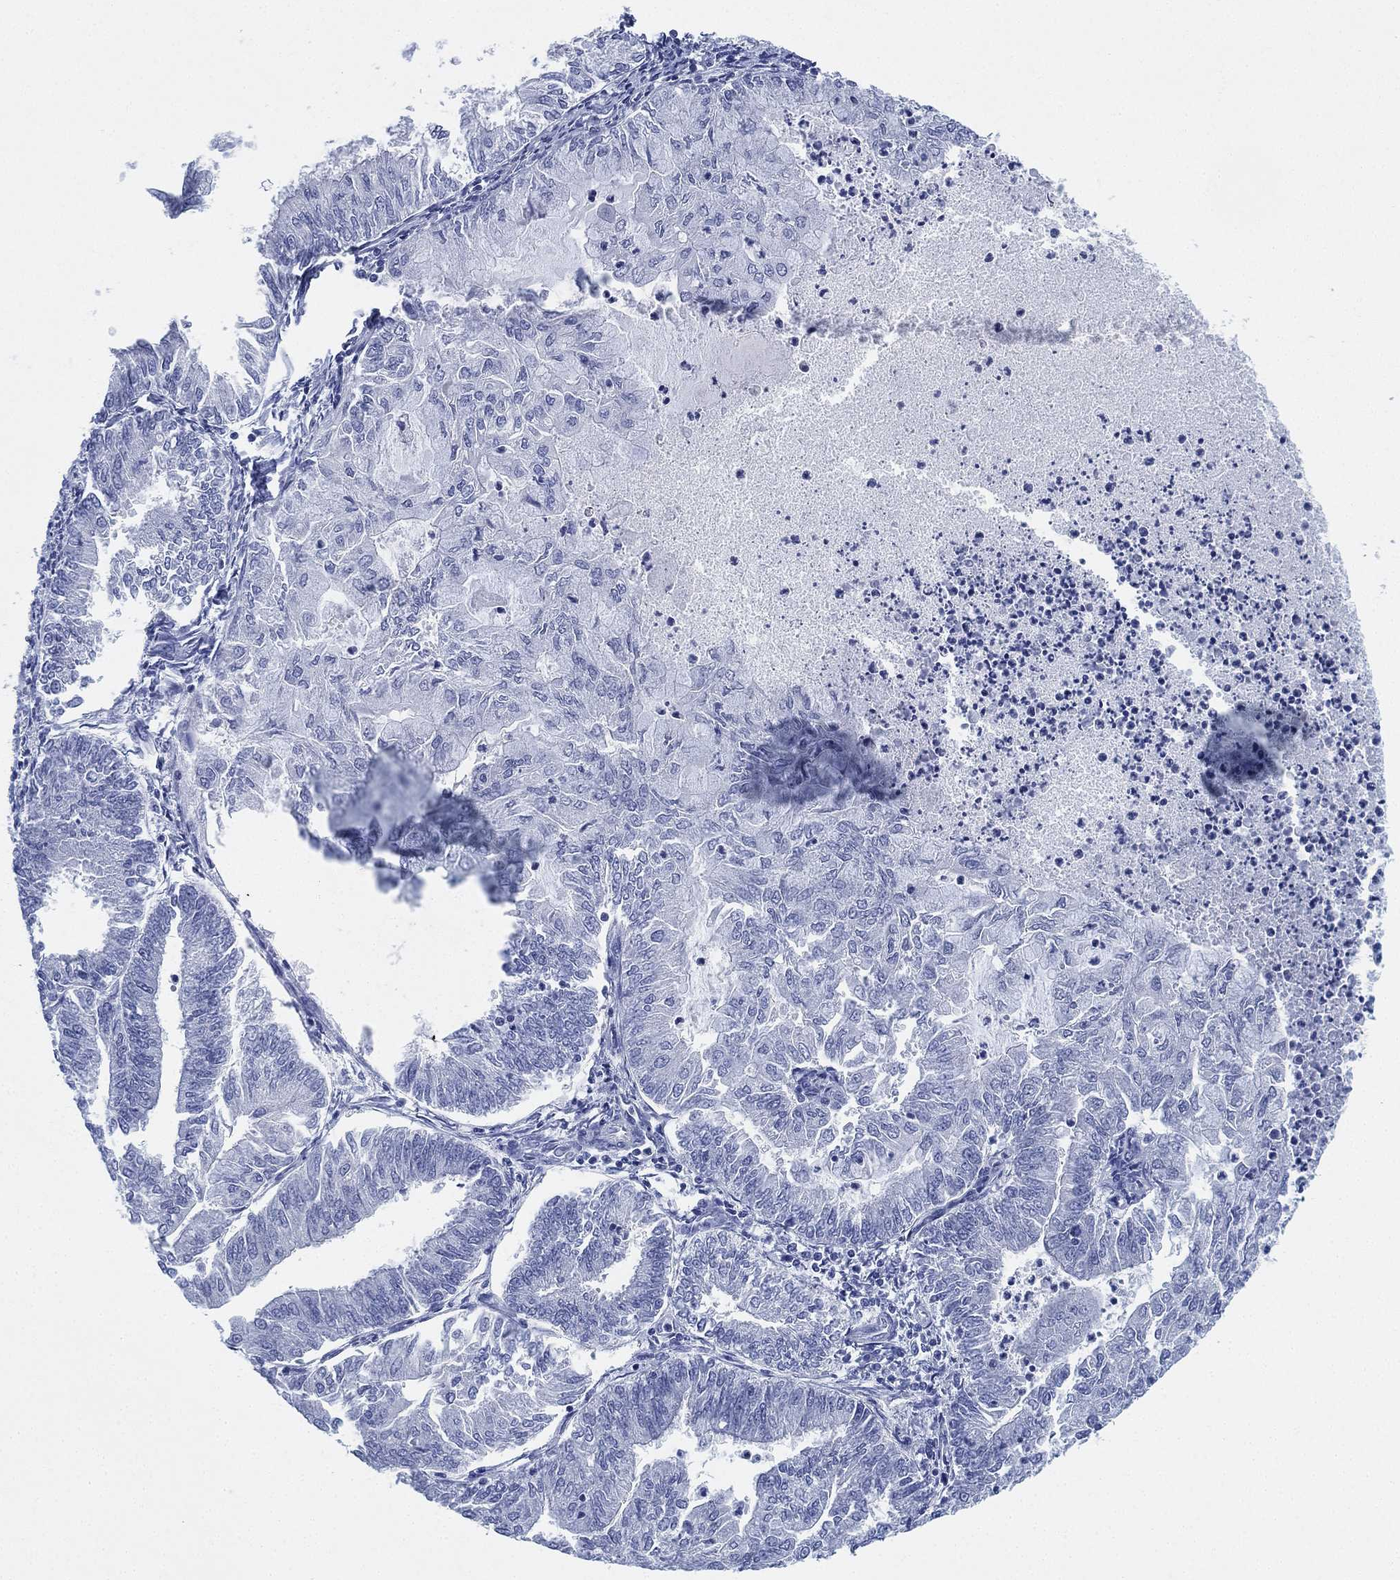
{"staining": {"intensity": "negative", "quantity": "none", "location": "none"}, "tissue": "endometrial cancer", "cell_type": "Tumor cells", "image_type": "cancer", "snomed": [{"axis": "morphology", "description": "Adenocarcinoma, NOS"}, {"axis": "topography", "description": "Endometrium"}], "caption": "There is no significant expression in tumor cells of endometrial cancer.", "gene": "PSKH2", "patient": {"sex": "female", "age": 59}}